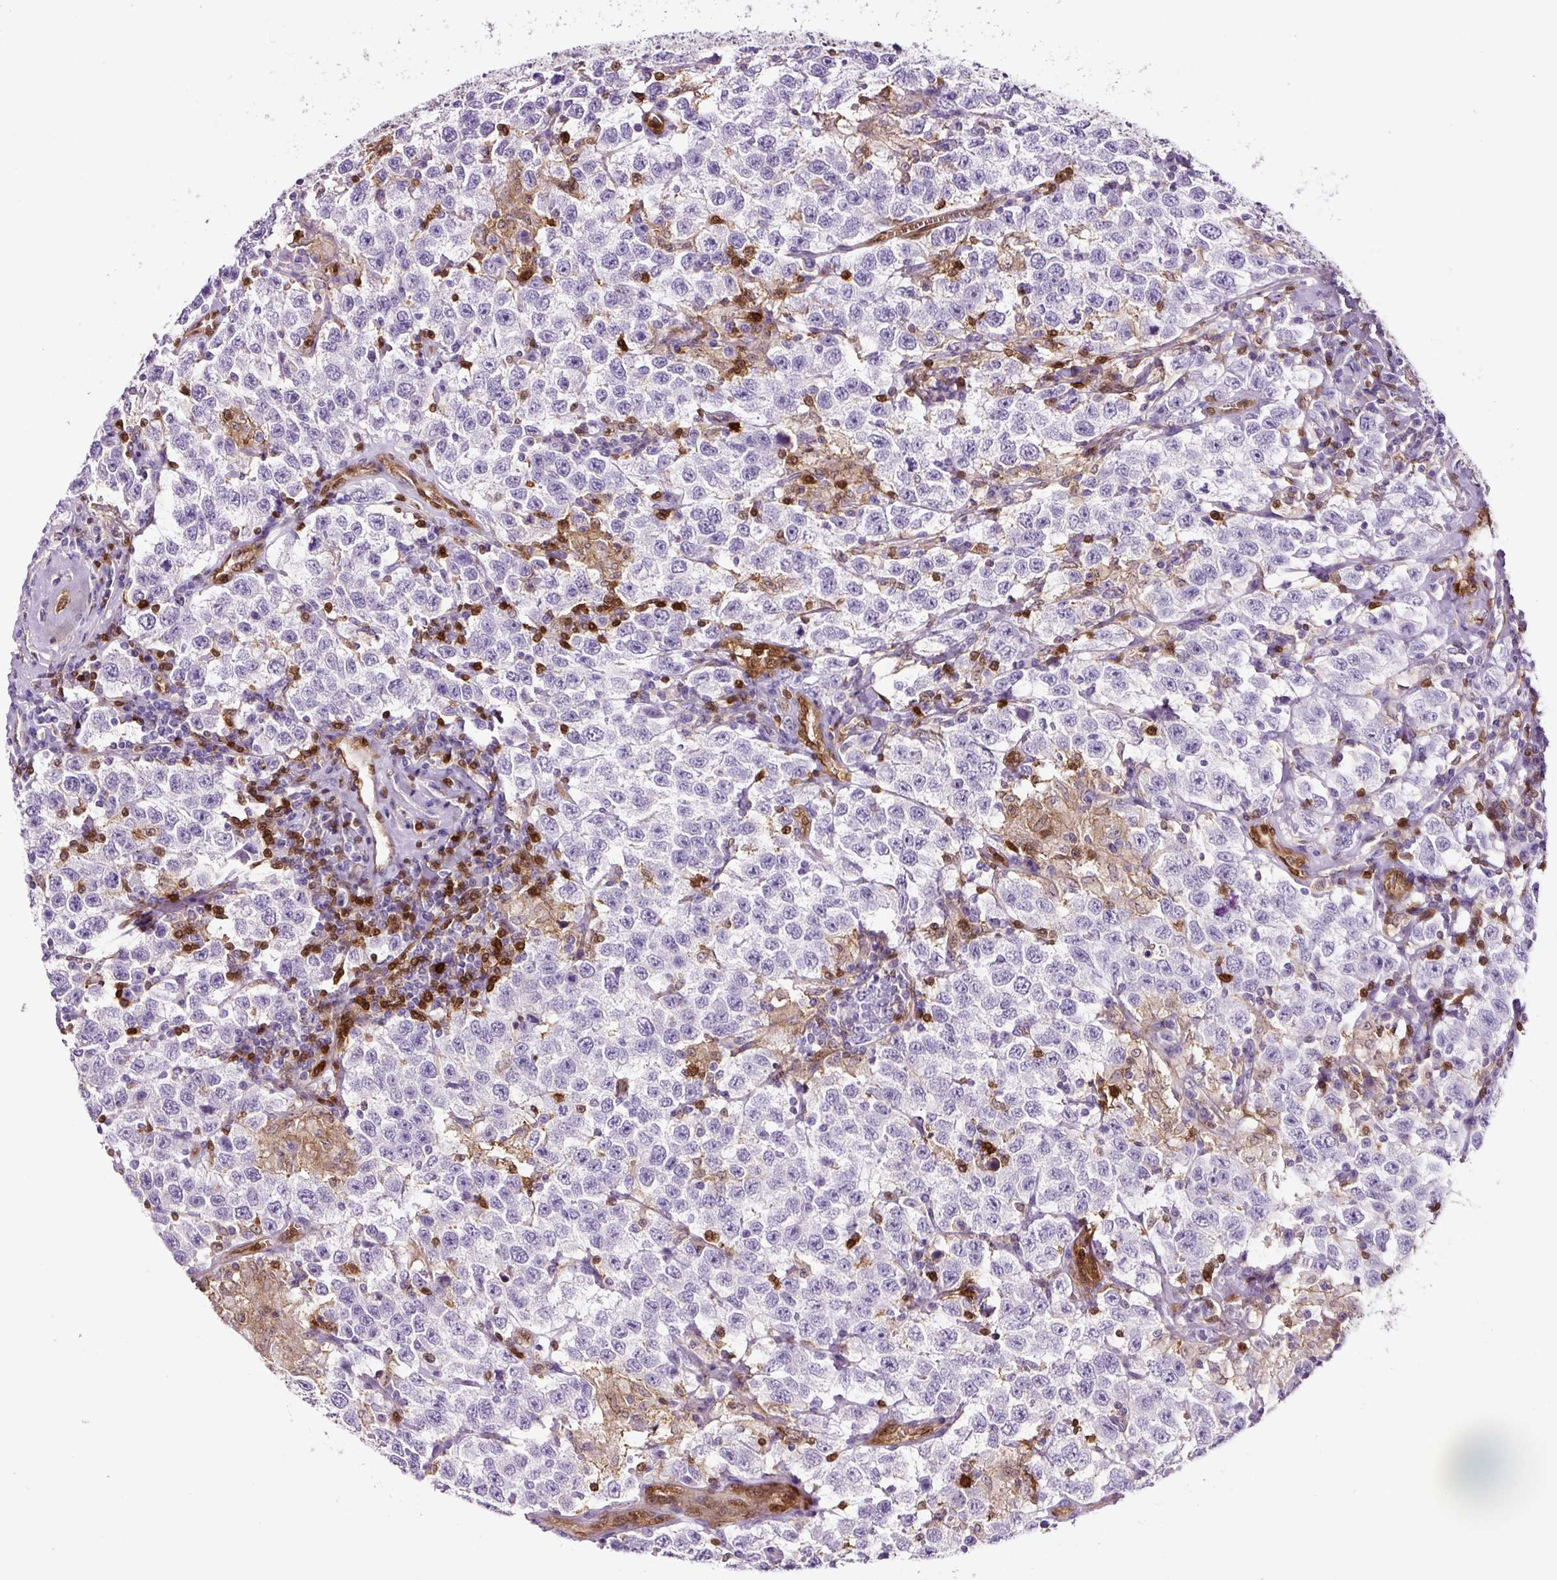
{"staining": {"intensity": "negative", "quantity": "none", "location": "none"}, "tissue": "testis cancer", "cell_type": "Tumor cells", "image_type": "cancer", "snomed": [{"axis": "morphology", "description": "Seminoma, NOS"}, {"axis": "topography", "description": "Testis"}], "caption": "Immunohistochemistry photomicrograph of testis cancer stained for a protein (brown), which demonstrates no positivity in tumor cells.", "gene": "ANXA1", "patient": {"sex": "male", "age": 41}}